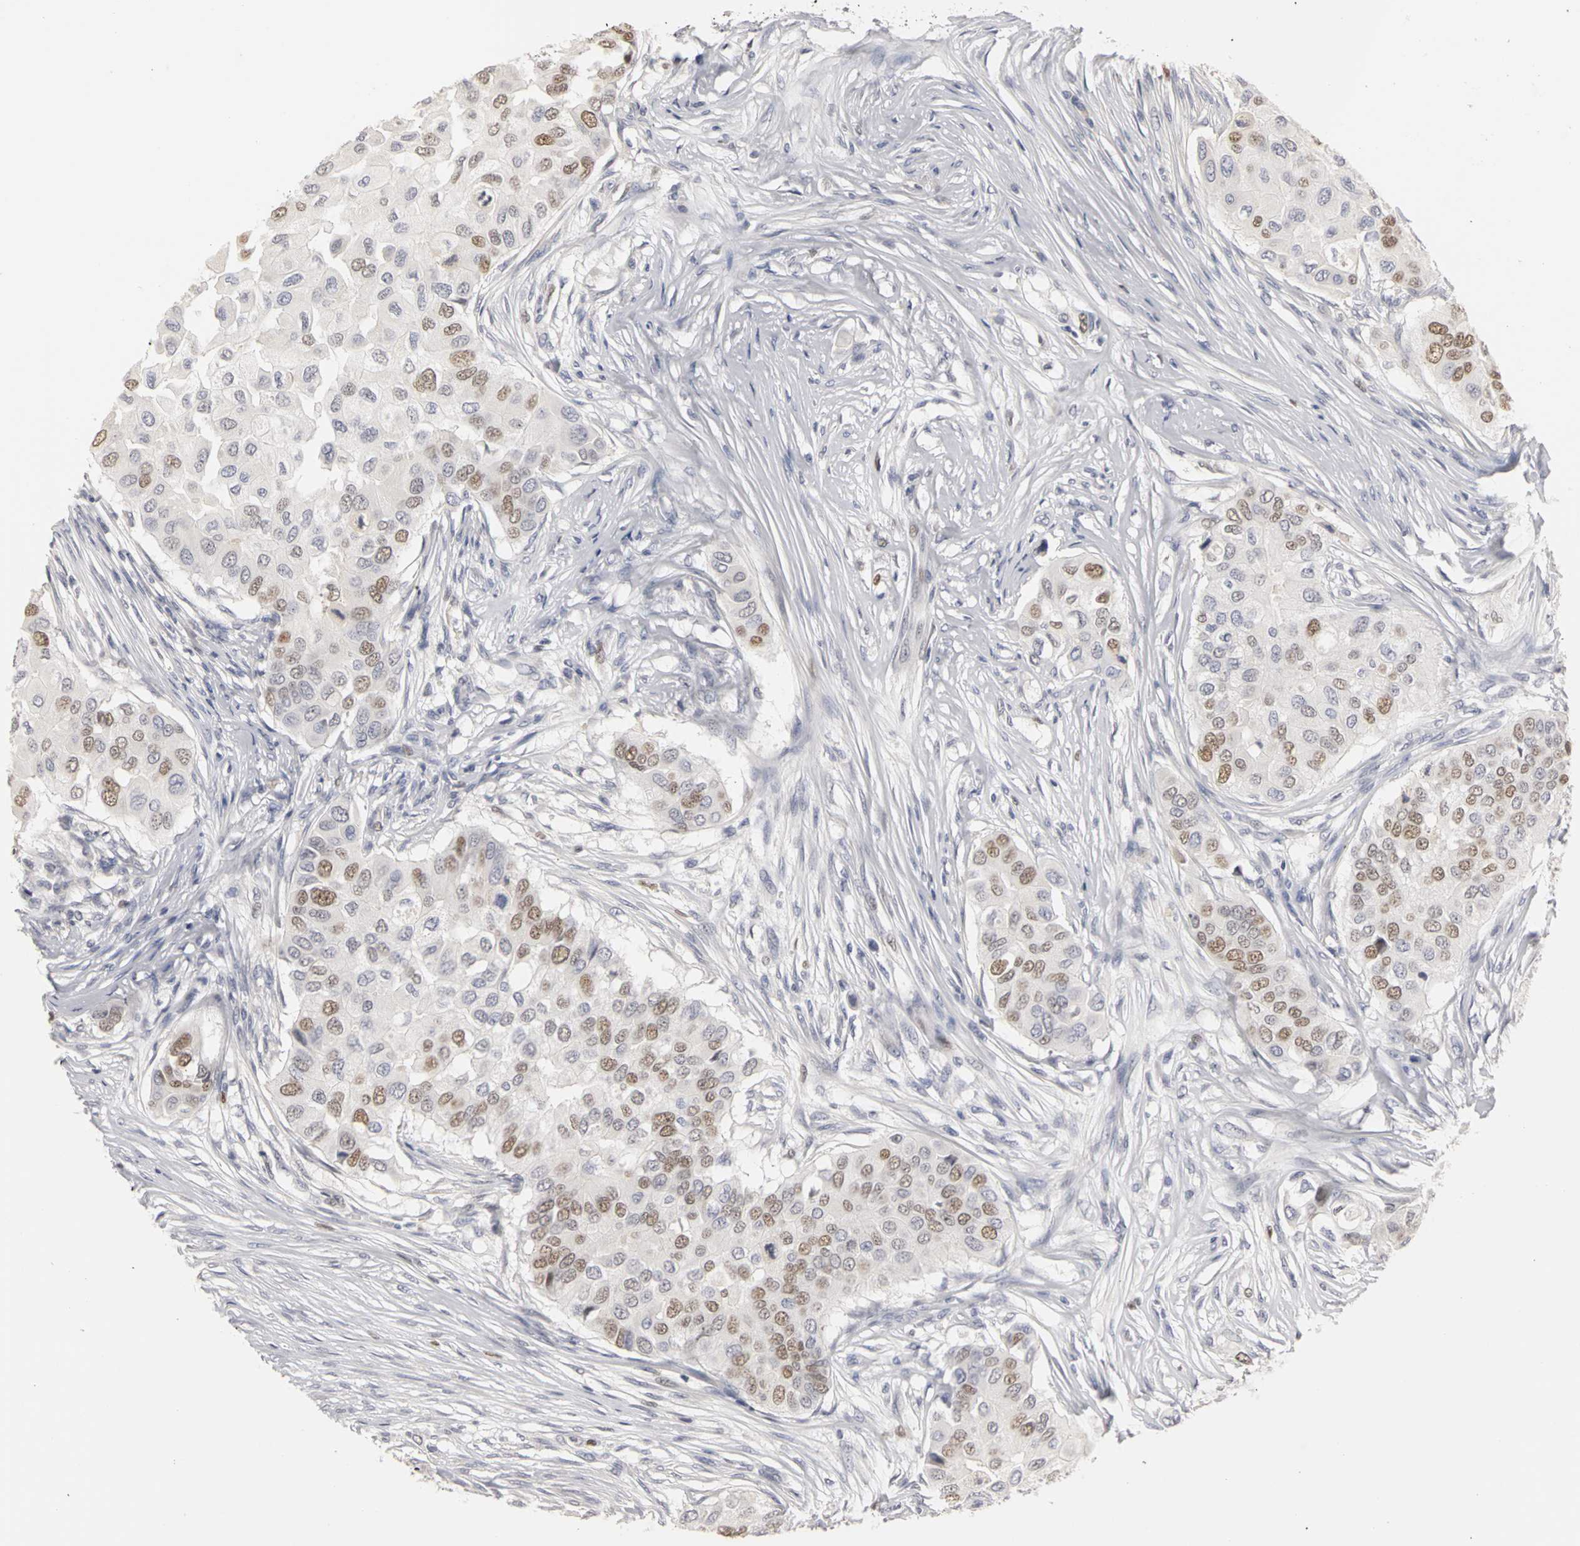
{"staining": {"intensity": "weak", "quantity": "<25%", "location": "nuclear"}, "tissue": "breast cancer", "cell_type": "Tumor cells", "image_type": "cancer", "snomed": [{"axis": "morphology", "description": "Normal tissue, NOS"}, {"axis": "morphology", "description": "Duct carcinoma"}, {"axis": "topography", "description": "Breast"}], "caption": "There is no significant expression in tumor cells of breast cancer.", "gene": "MCM6", "patient": {"sex": "female", "age": 49}}